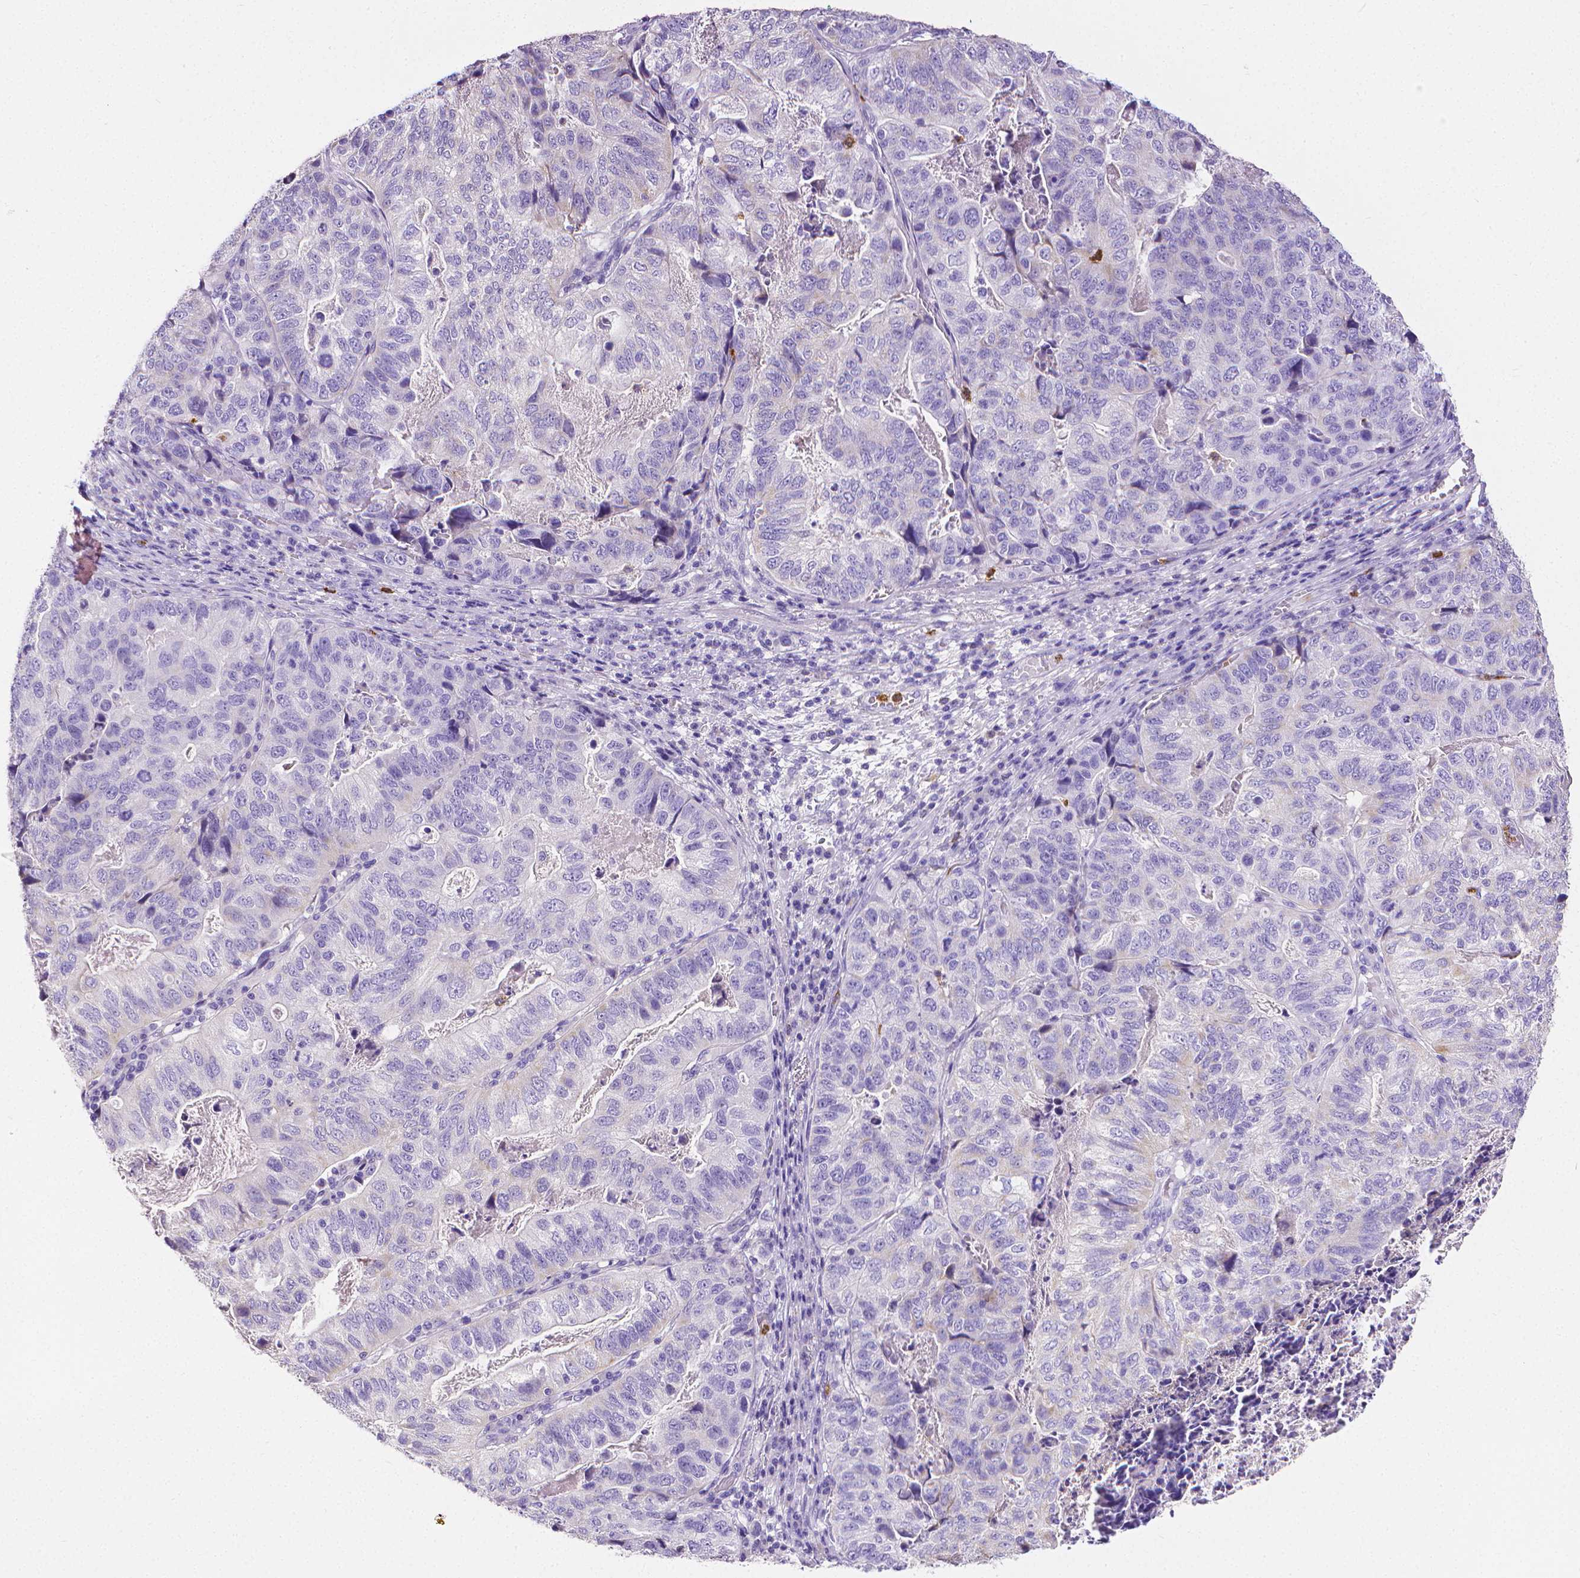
{"staining": {"intensity": "negative", "quantity": "none", "location": "none"}, "tissue": "stomach cancer", "cell_type": "Tumor cells", "image_type": "cancer", "snomed": [{"axis": "morphology", "description": "Adenocarcinoma, NOS"}, {"axis": "topography", "description": "Stomach, upper"}], "caption": "An immunohistochemistry image of stomach cancer (adenocarcinoma) is shown. There is no staining in tumor cells of stomach cancer (adenocarcinoma).", "gene": "MMP9", "patient": {"sex": "female", "age": 67}}